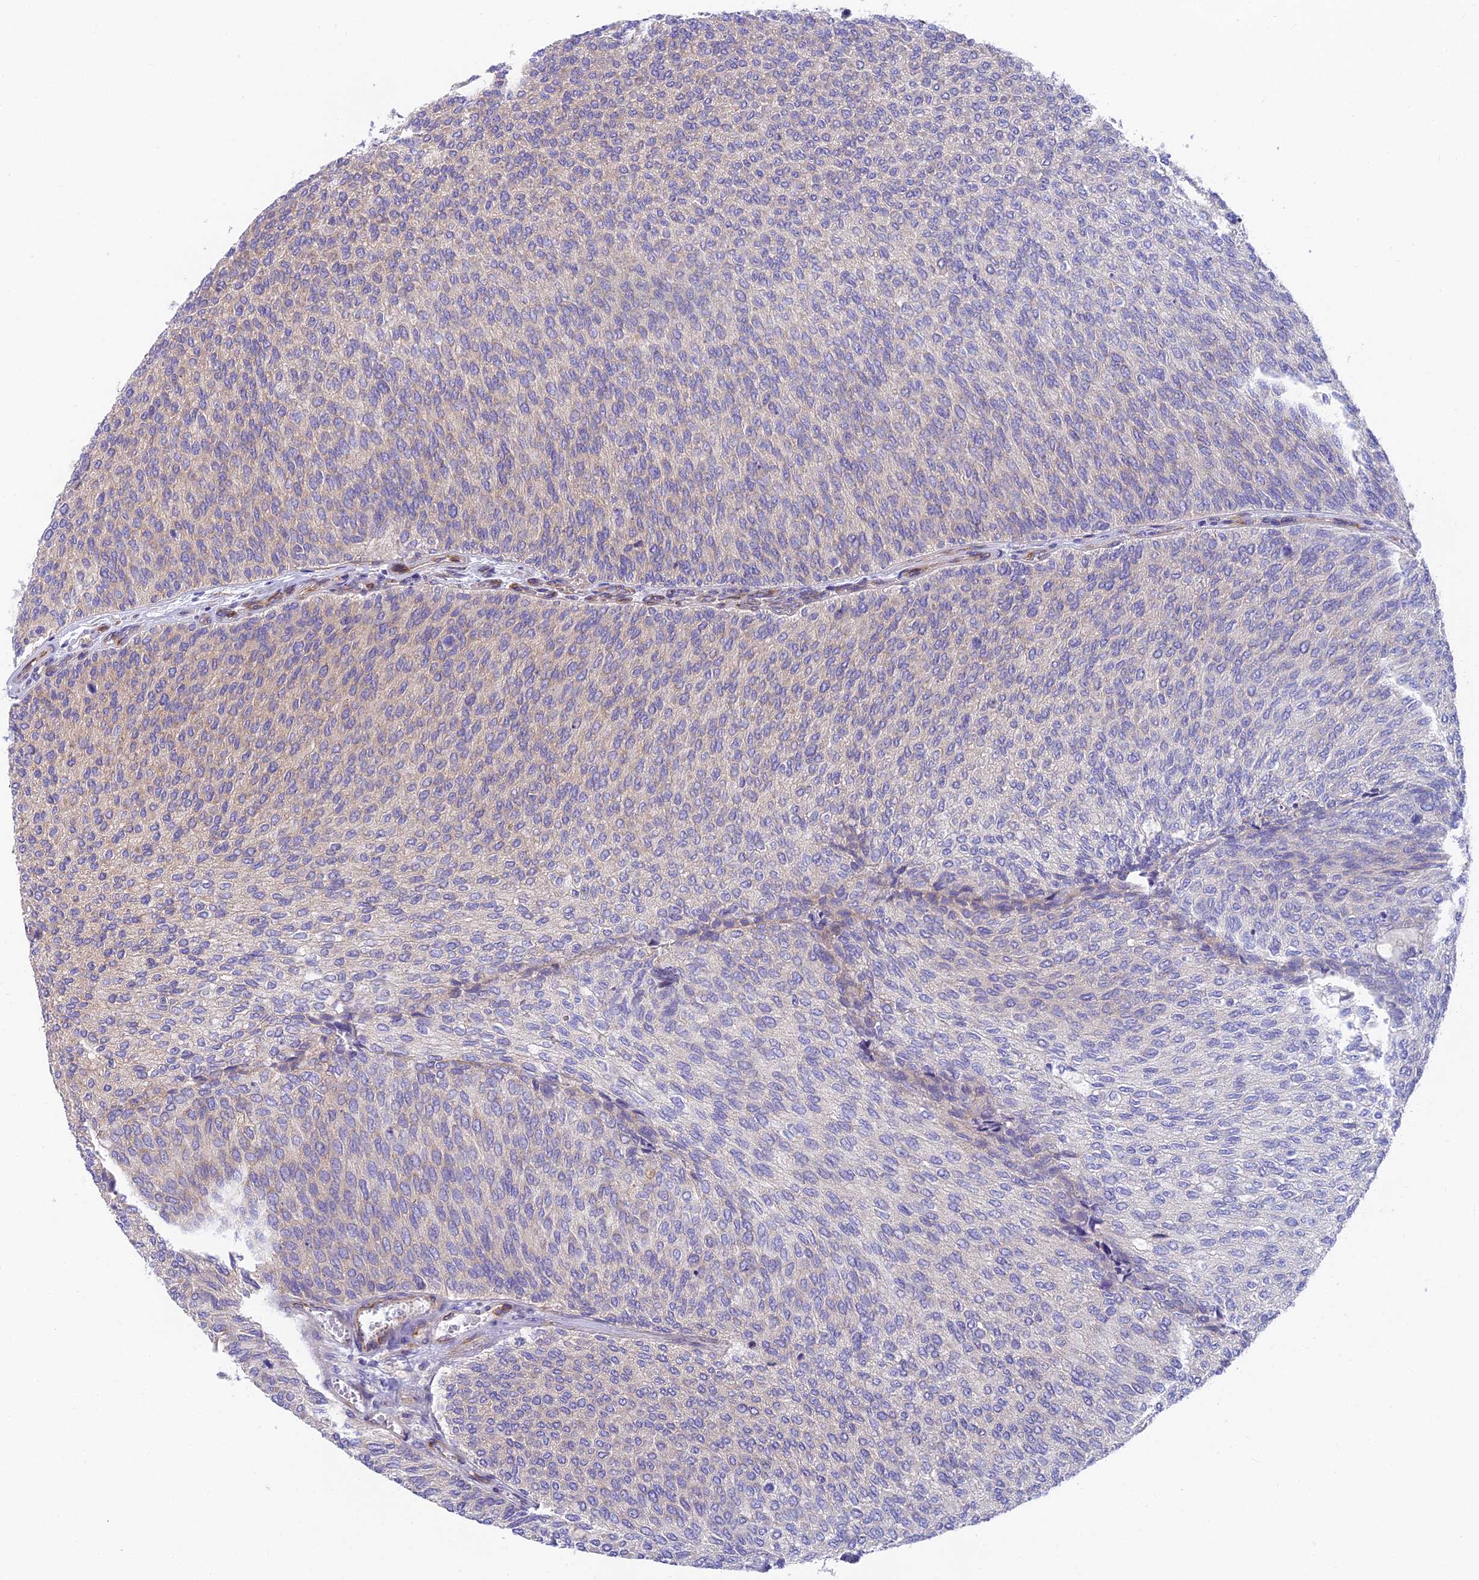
{"staining": {"intensity": "weak", "quantity": "<25%", "location": "cytoplasmic/membranous"}, "tissue": "urothelial cancer", "cell_type": "Tumor cells", "image_type": "cancer", "snomed": [{"axis": "morphology", "description": "Urothelial carcinoma, Low grade"}, {"axis": "topography", "description": "Urinary bladder"}], "caption": "IHC histopathology image of low-grade urothelial carcinoma stained for a protein (brown), which demonstrates no expression in tumor cells. (DAB immunohistochemistry visualized using brightfield microscopy, high magnification).", "gene": "MVB12A", "patient": {"sex": "female", "age": 79}}